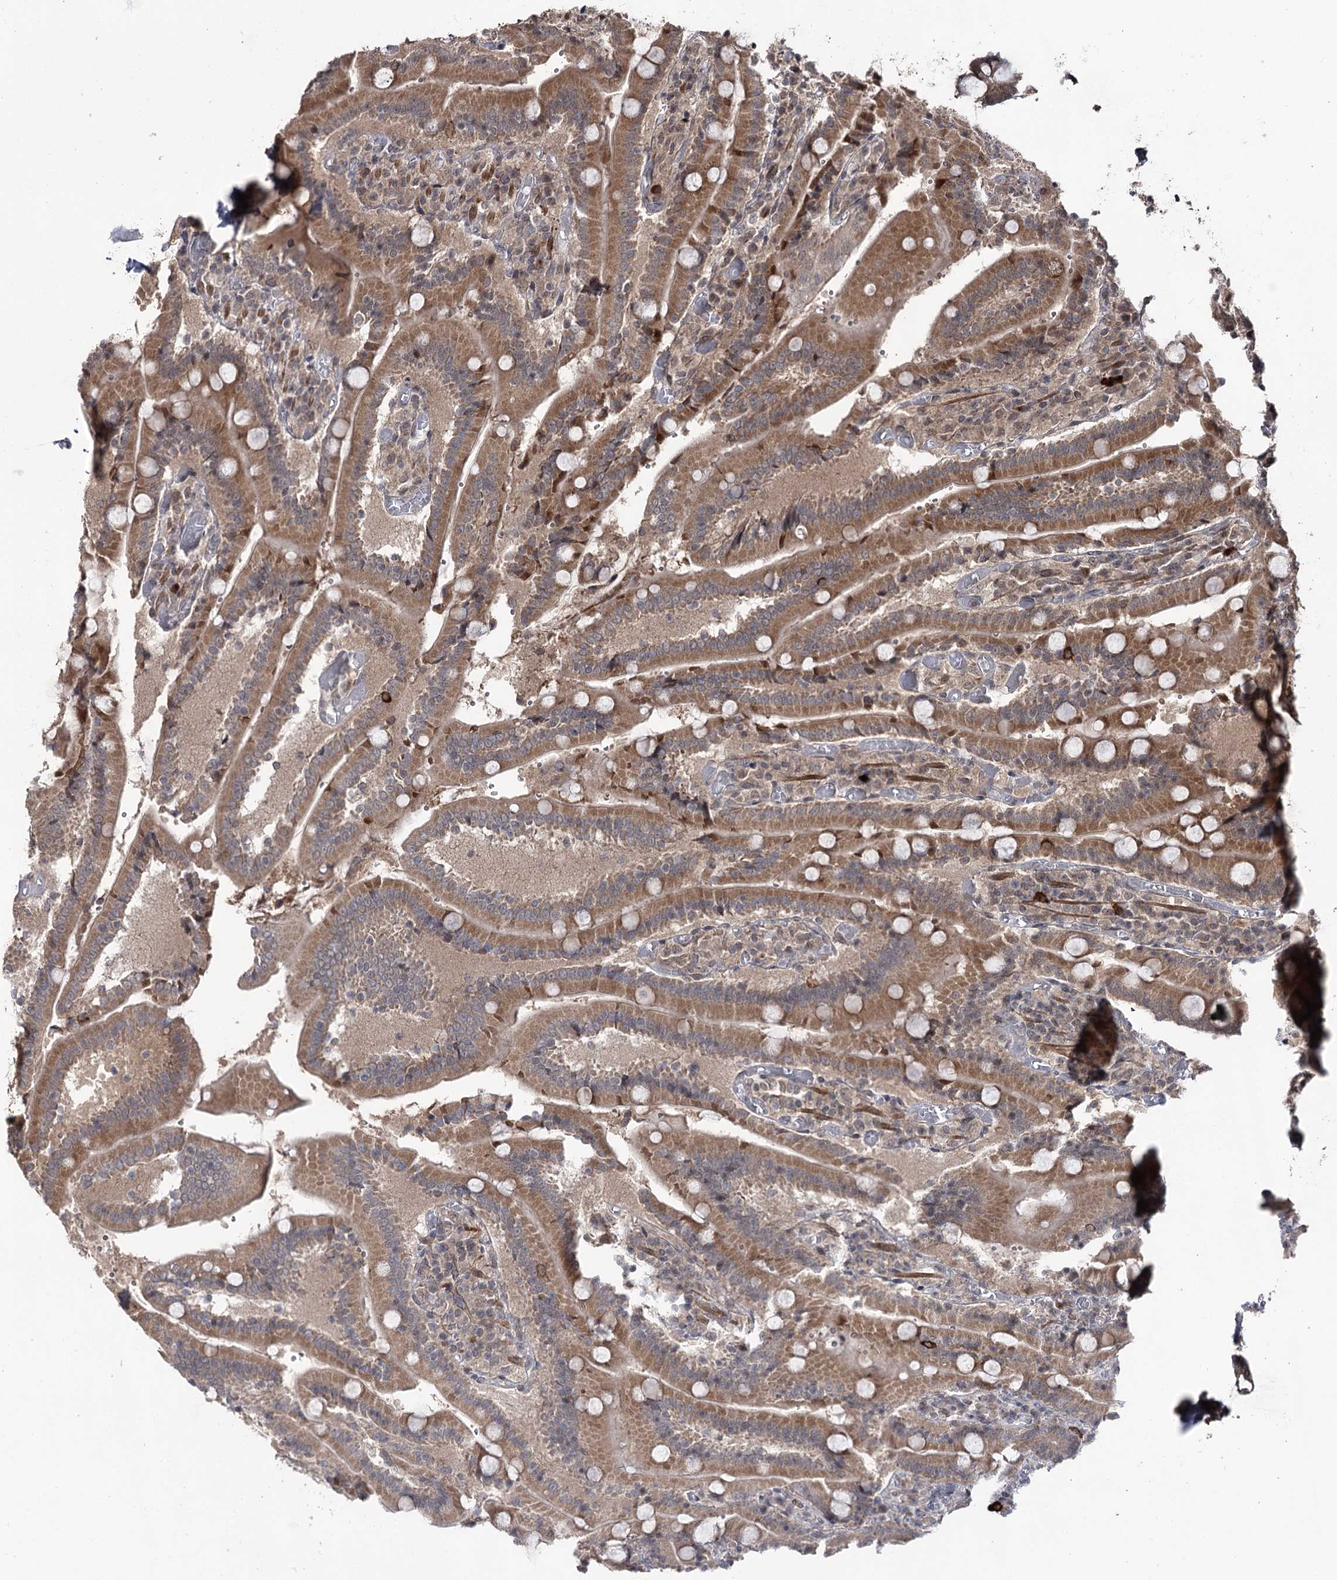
{"staining": {"intensity": "strong", "quantity": "25%-75%", "location": "cytoplasmic/membranous"}, "tissue": "duodenum", "cell_type": "Glandular cells", "image_type": "normal", "snomed": [{"axis": "morphology", "description": "Normal tissue, NOS"}, {"axis": "topography", "description": "Duodenum"}], "caption": "High-power microscopy captured an immunohistochemistry (IHC) micrograph of benign duodenum, revealing strong cytoplasmic/membranous expression in about 25%-75% of glandular cells. (DAB IHC, brown staining for protein, blue staining for nuclei).", "gene": "FAM53B", "patient": {"sex": "female", "age": 62}}